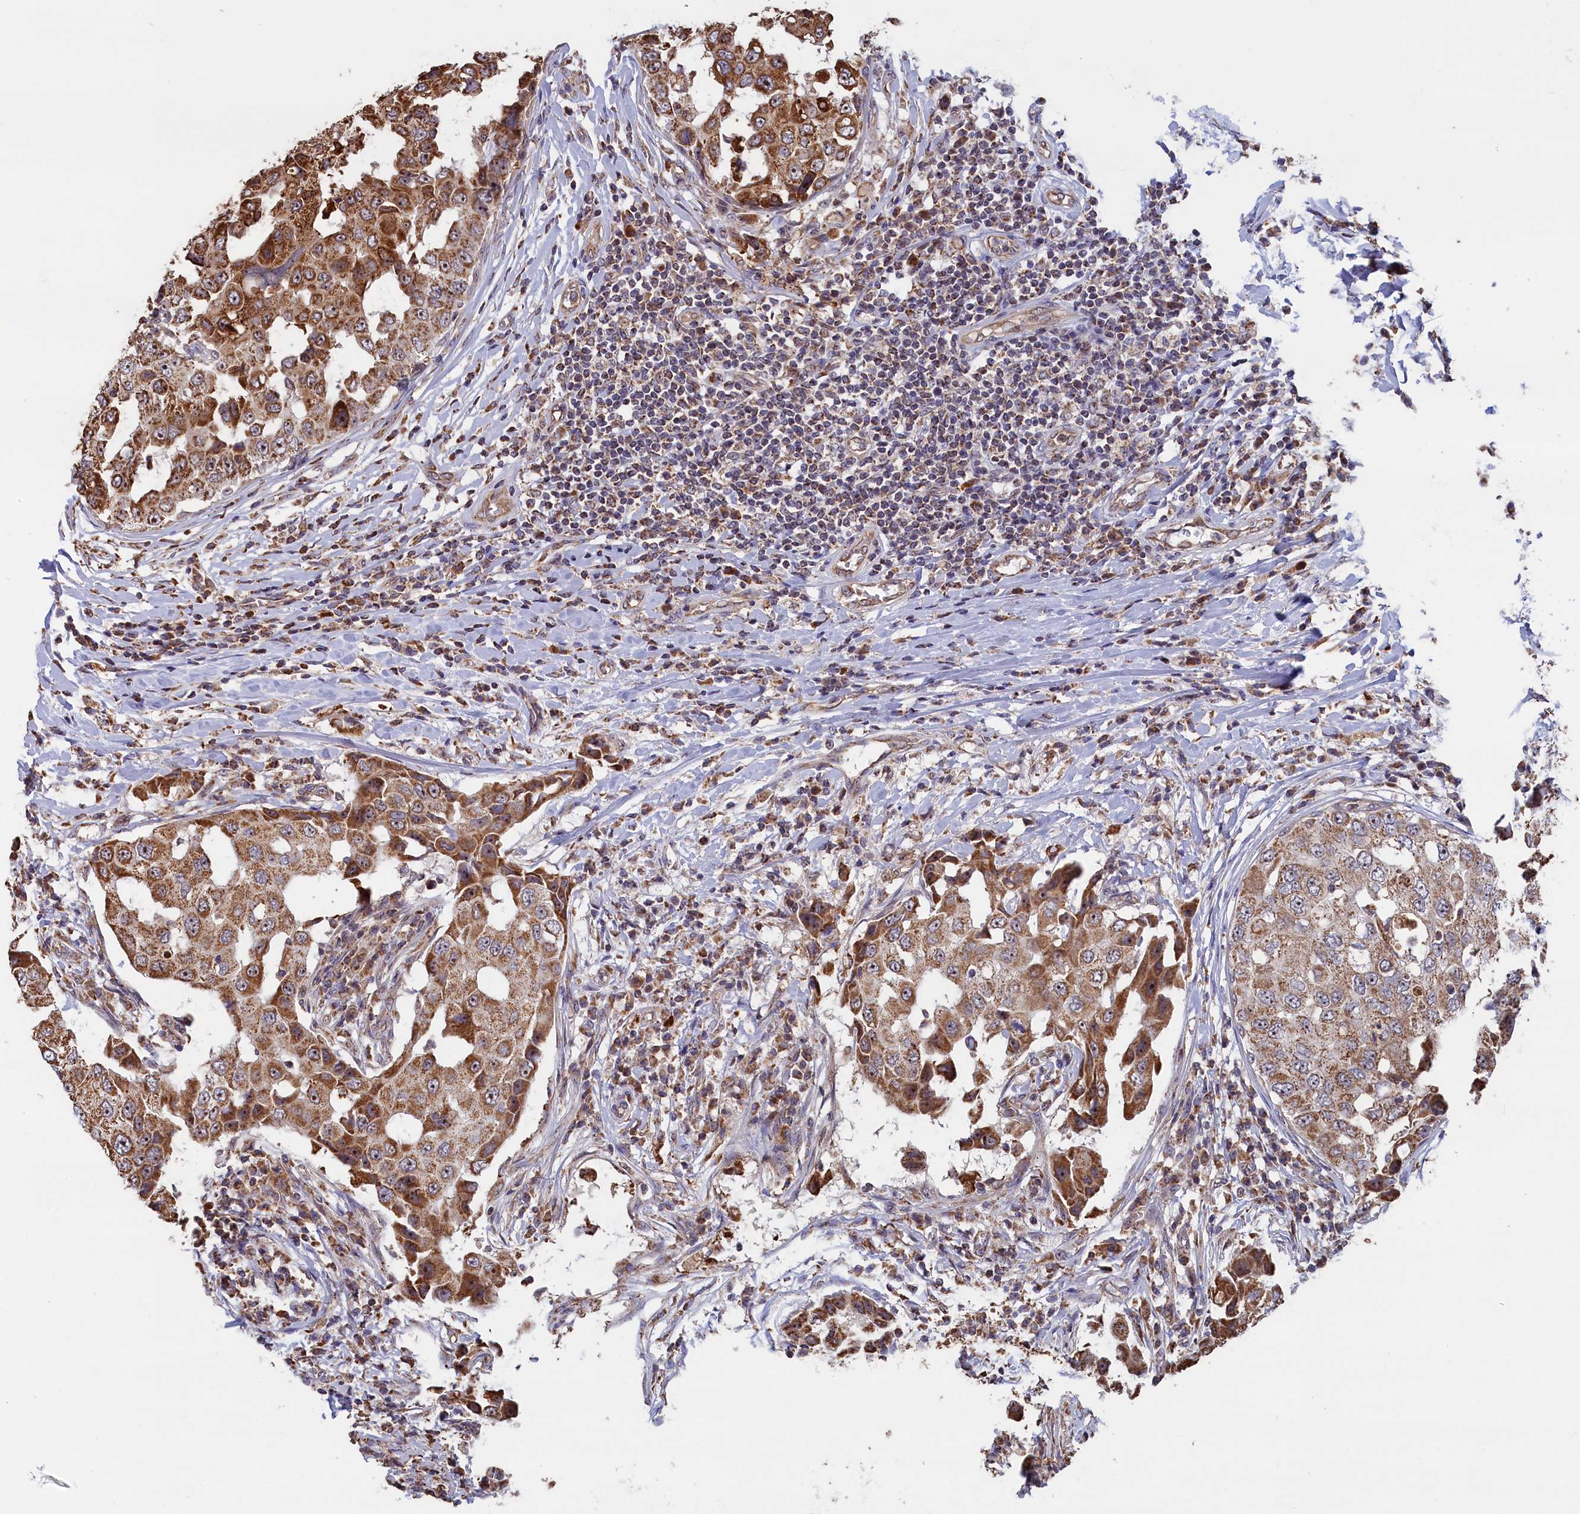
{"staining": {"intensity": "moderate", "quantity": ">75%", "location": "cytoplasmic/membranous,nuclear"}, "tissue": "breast cancer", "cell_type": "Tumor cells", "image_type": "cancer", "snomed": [{"axis": "morphology", "description": "Duct carcinoma"}, {"axis": "topography", "description": "Breast"}], "caption": "Immunohistochemistry (DAB (3,3'-diaminobenzidine)) staining of breast intraductal carcinoma reveals moderate cytoplasmic/membranous and nuclear protein expression in about >75% of tumor cells. (DAB = brown stain, brightfield microscopy at high magnification).", "gene": "ZNF816", "patient": {"sex": "female", "age": 27}}